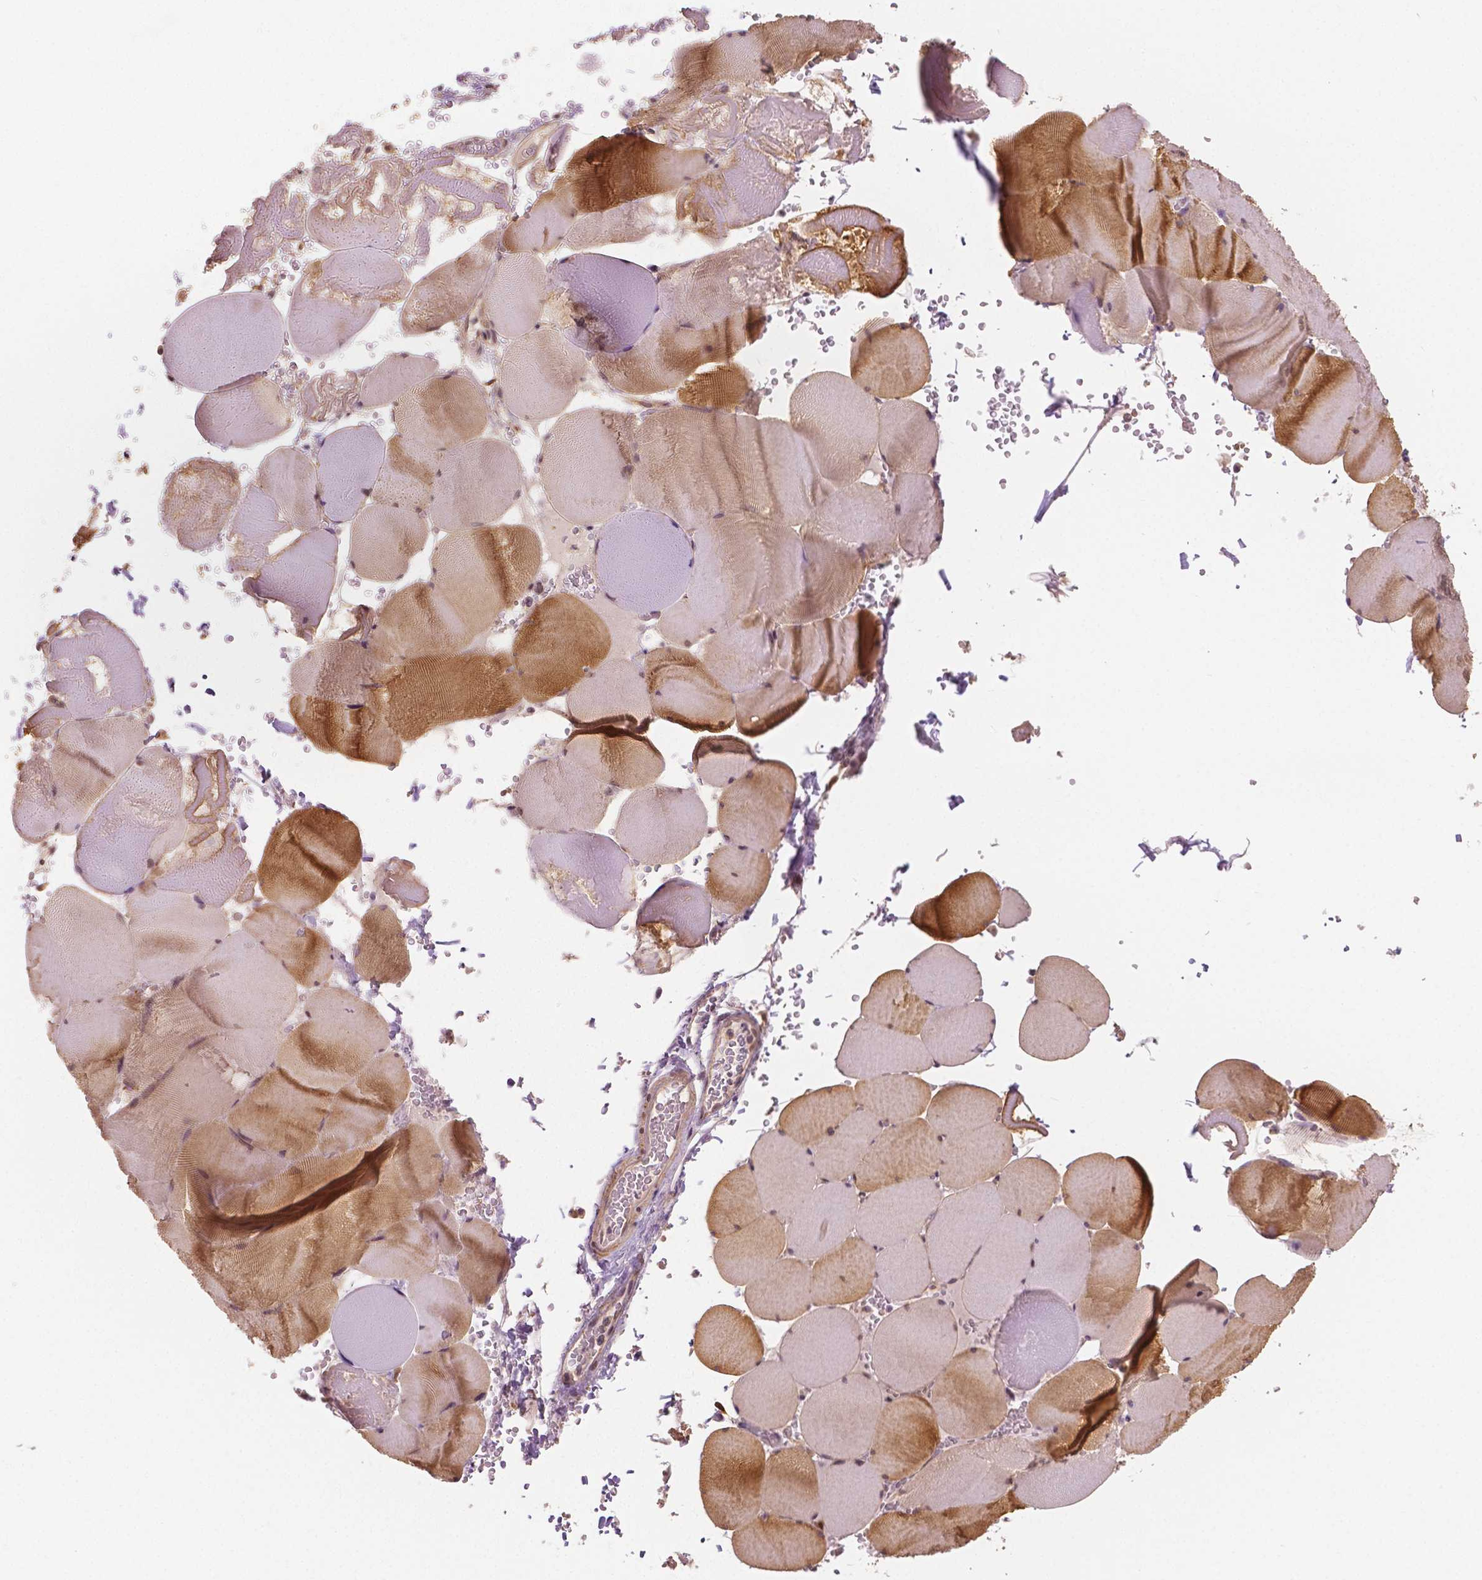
{"staining": {"intensity": "moderate", "quantity": "25%-75%", "location": "cytoplasmic/membranous"}, "tissue": "skeletal muscle", "cell_type": "Myocytes", "image_type": "normal", "snomed": [{"axis": "morphology", "description": "Normal tissue, NOS"}, {"axis": "topography", "description": "Skeletal muscle"}, {"axis": "topography", "description": "Head-Neck"}], "caption": "Benign skeletal muscle displays moderate cytoplasmic/membranous expression in approximately 25%-75% of myocytes, visualized by immunohistochemistry.", "gene": "CLBA1", "patient": {"sex": "male", "age": 66}}